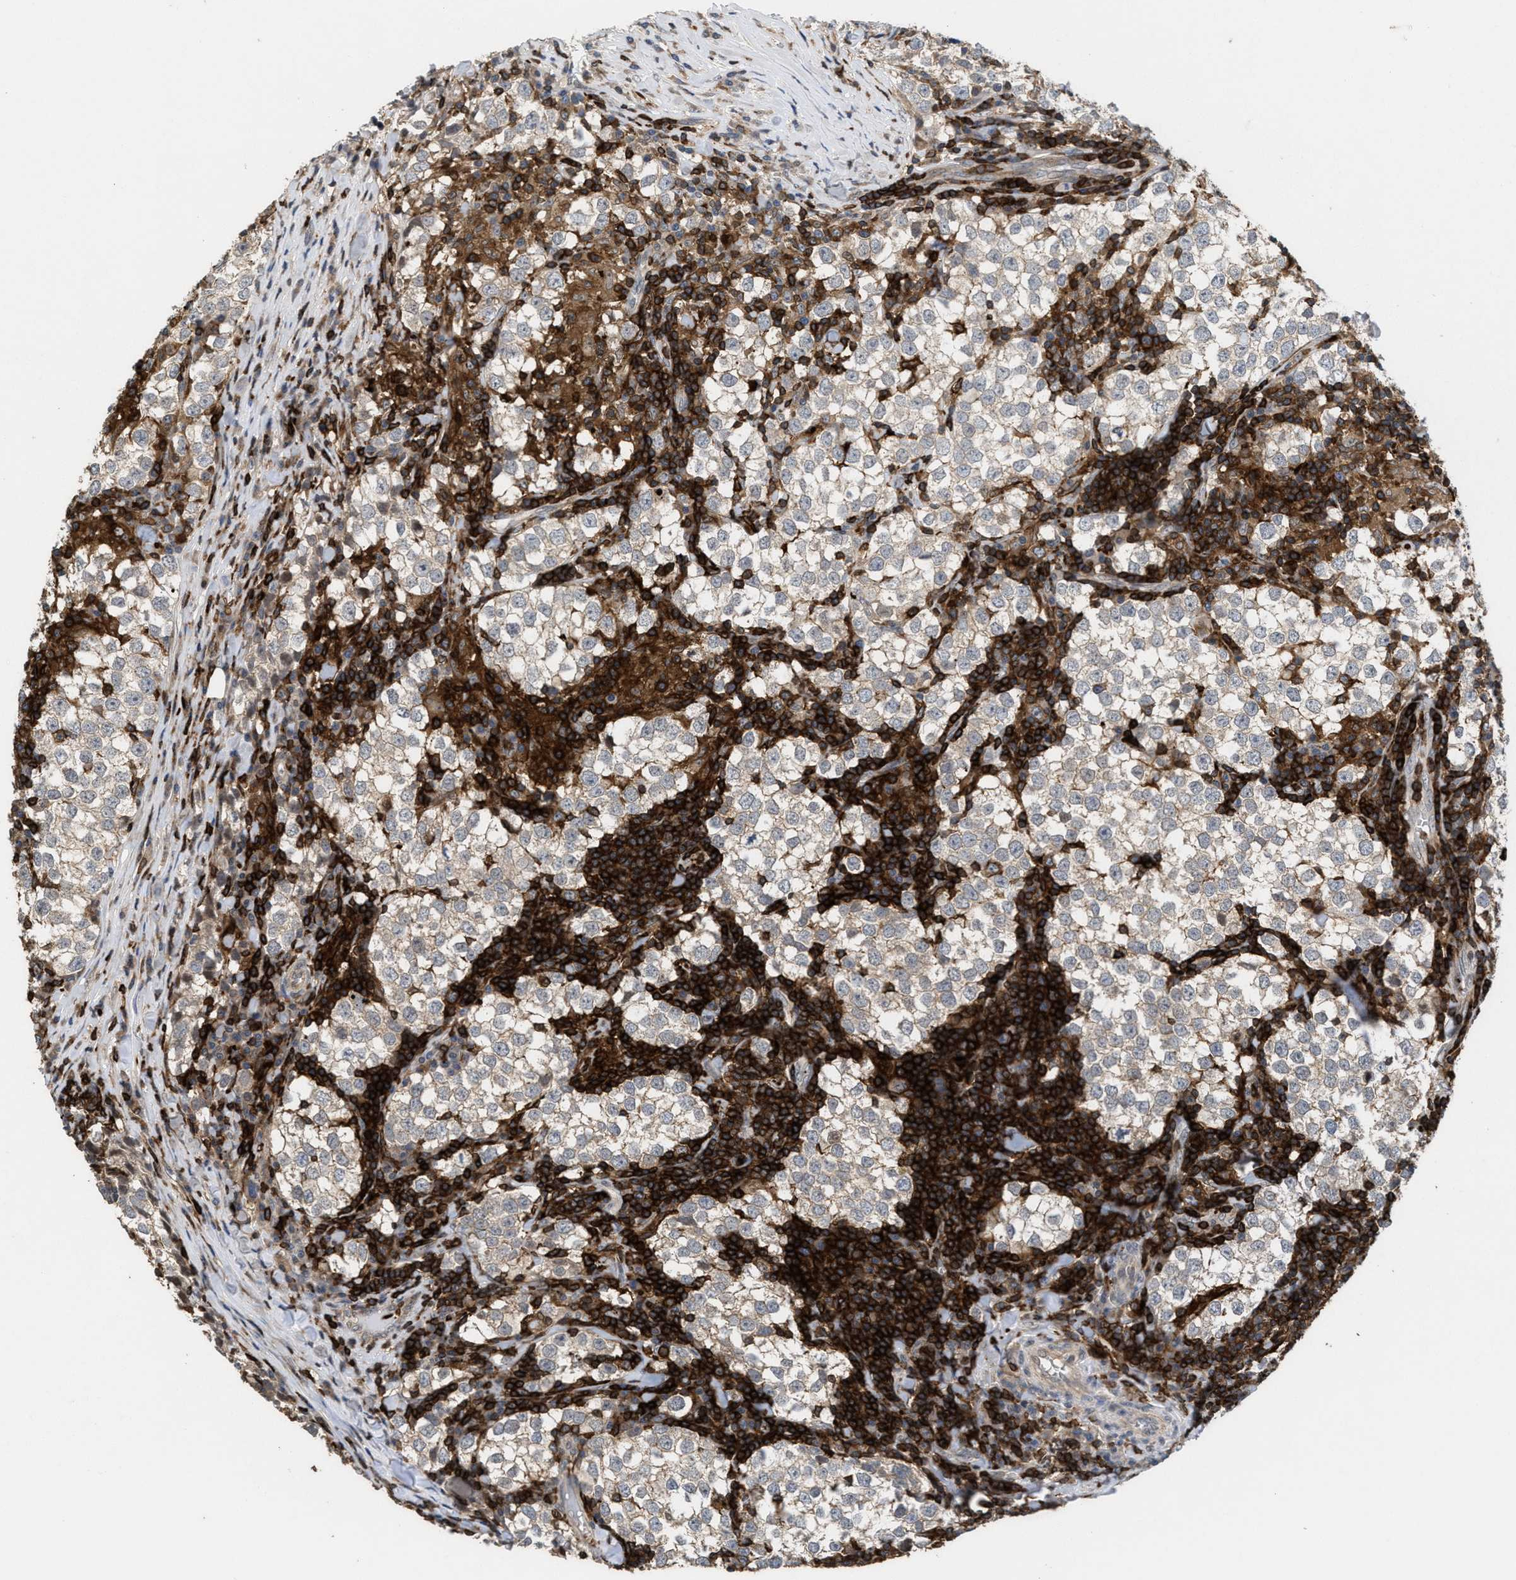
{"staining": {"intensity": "weak", "quantity": "25%-75%", "location": "cytoplasmic/membranous"}, "tissue": "testis cancer", "cell_type": "Tumor cells", "image_type": "cancer", "snomed": [{"axis": "morphology", "description": "Seminoma, NOS"}, {"axis": "morphology", "description": "Carcinoma, Embryonal, NOS"}, {"axis": "topography", "description": "Testis"}], "caption": "High-magnification brightfield microscopy of embryonal carcinoma (testis) stained with DAB (3,3'-diaminobenzidine) (brown) and counterstained with hematoxylin (blue). tumor cells exhibit weak cytoplasmic/membranous staining is seen in approximately25%-75% of cells.", "gene": "PTPRE", "patient": {"sex": "male", "age": 36}}